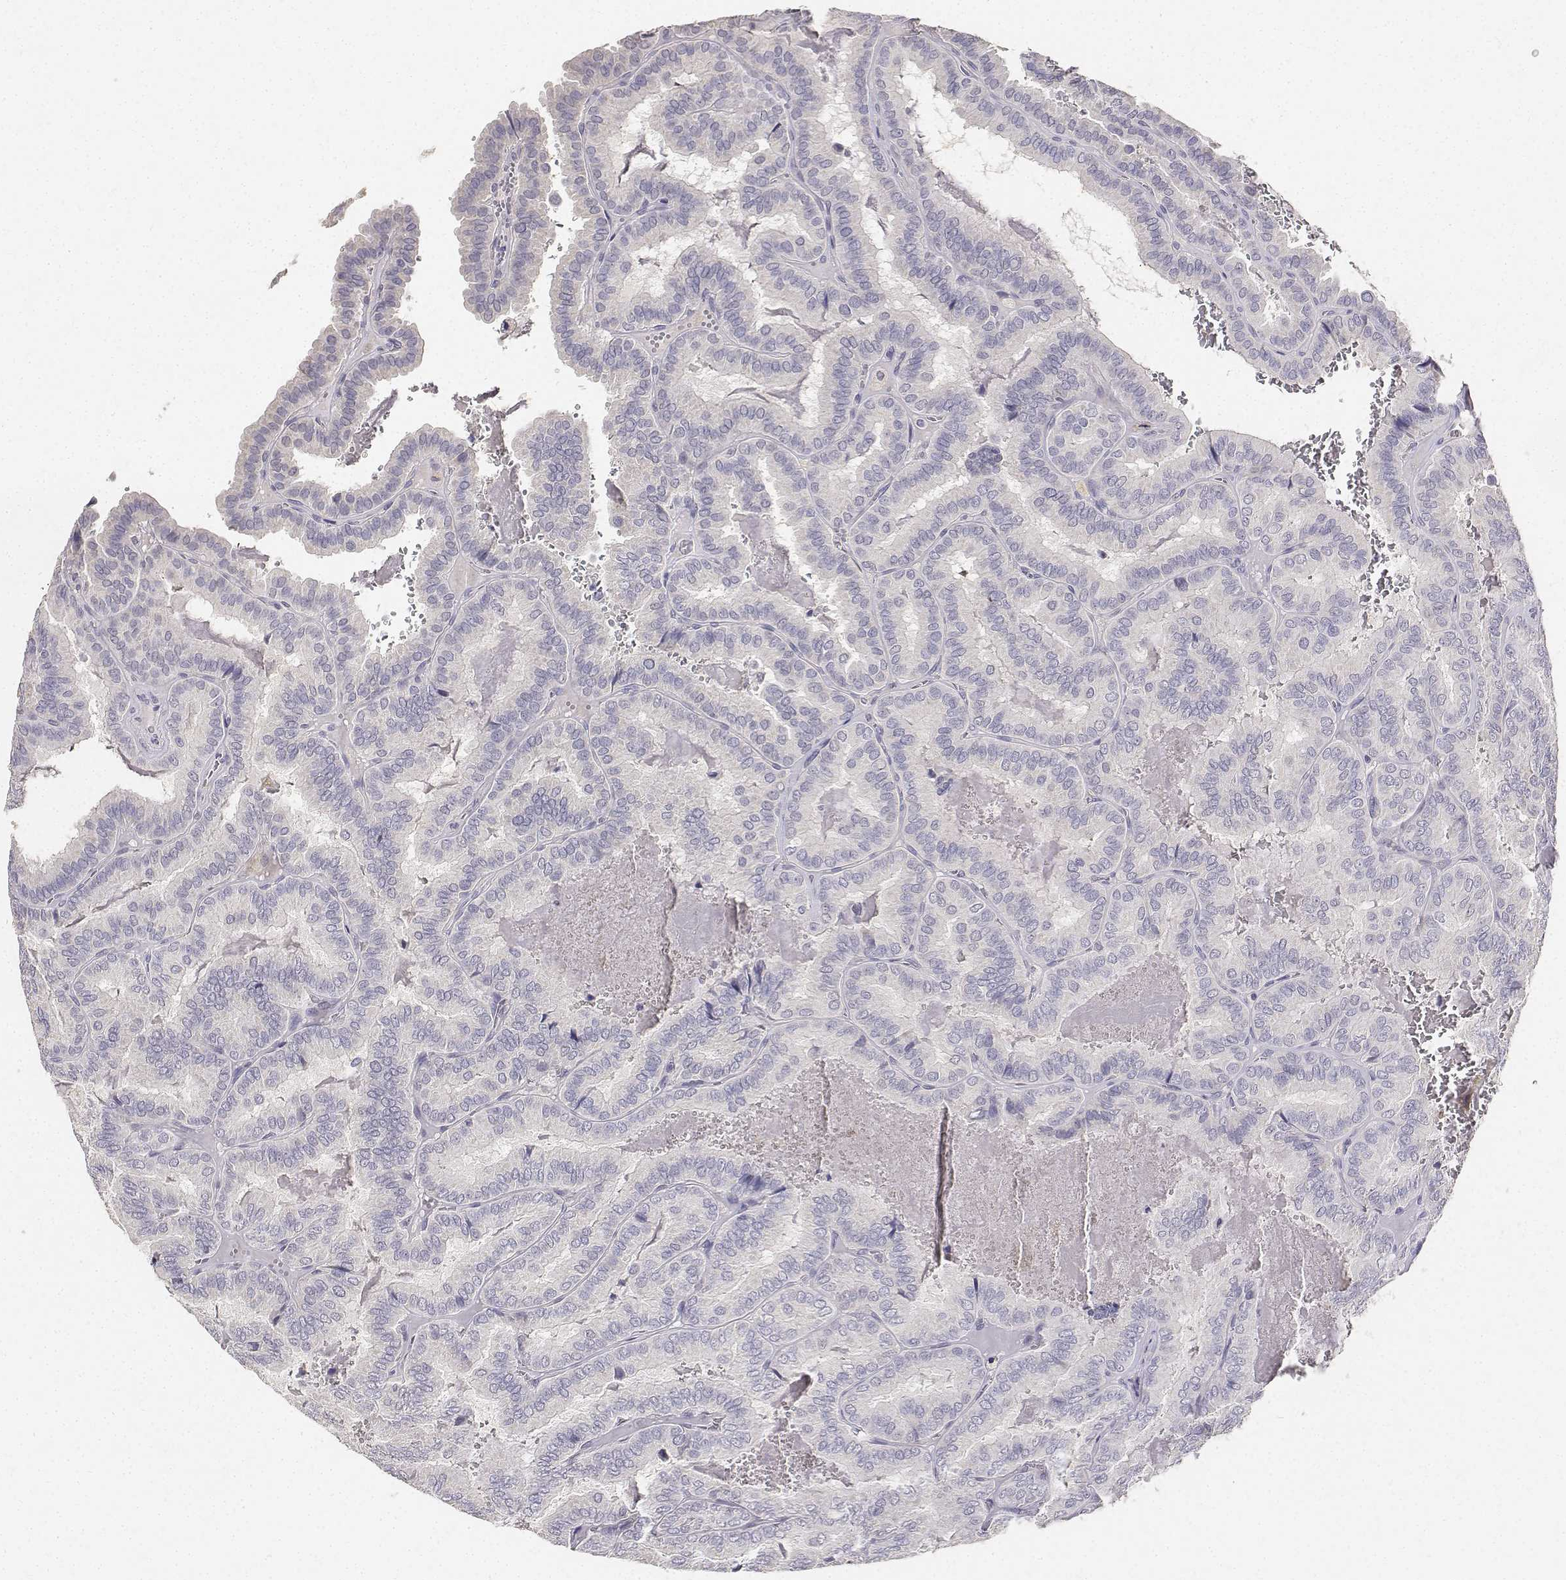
{"staining": {"intensity": "negative", "quantity": "none", "location": "none"}, "tissue": "thyroid cancer", "cell_type": "Tumor cells", "image_type": "cancer", "snomed": [{"axis": "morphology", "description": "Papillary adenocarcinoma, NOS"}, {"axis": "topography", "description": "Thyroid gland"}], "caption": "There is no significant staining in tumor cells of thyroid papillary adenocarcinoma.", "gene": "PAEP", "patient": {"sex": "female", "age": 75}}